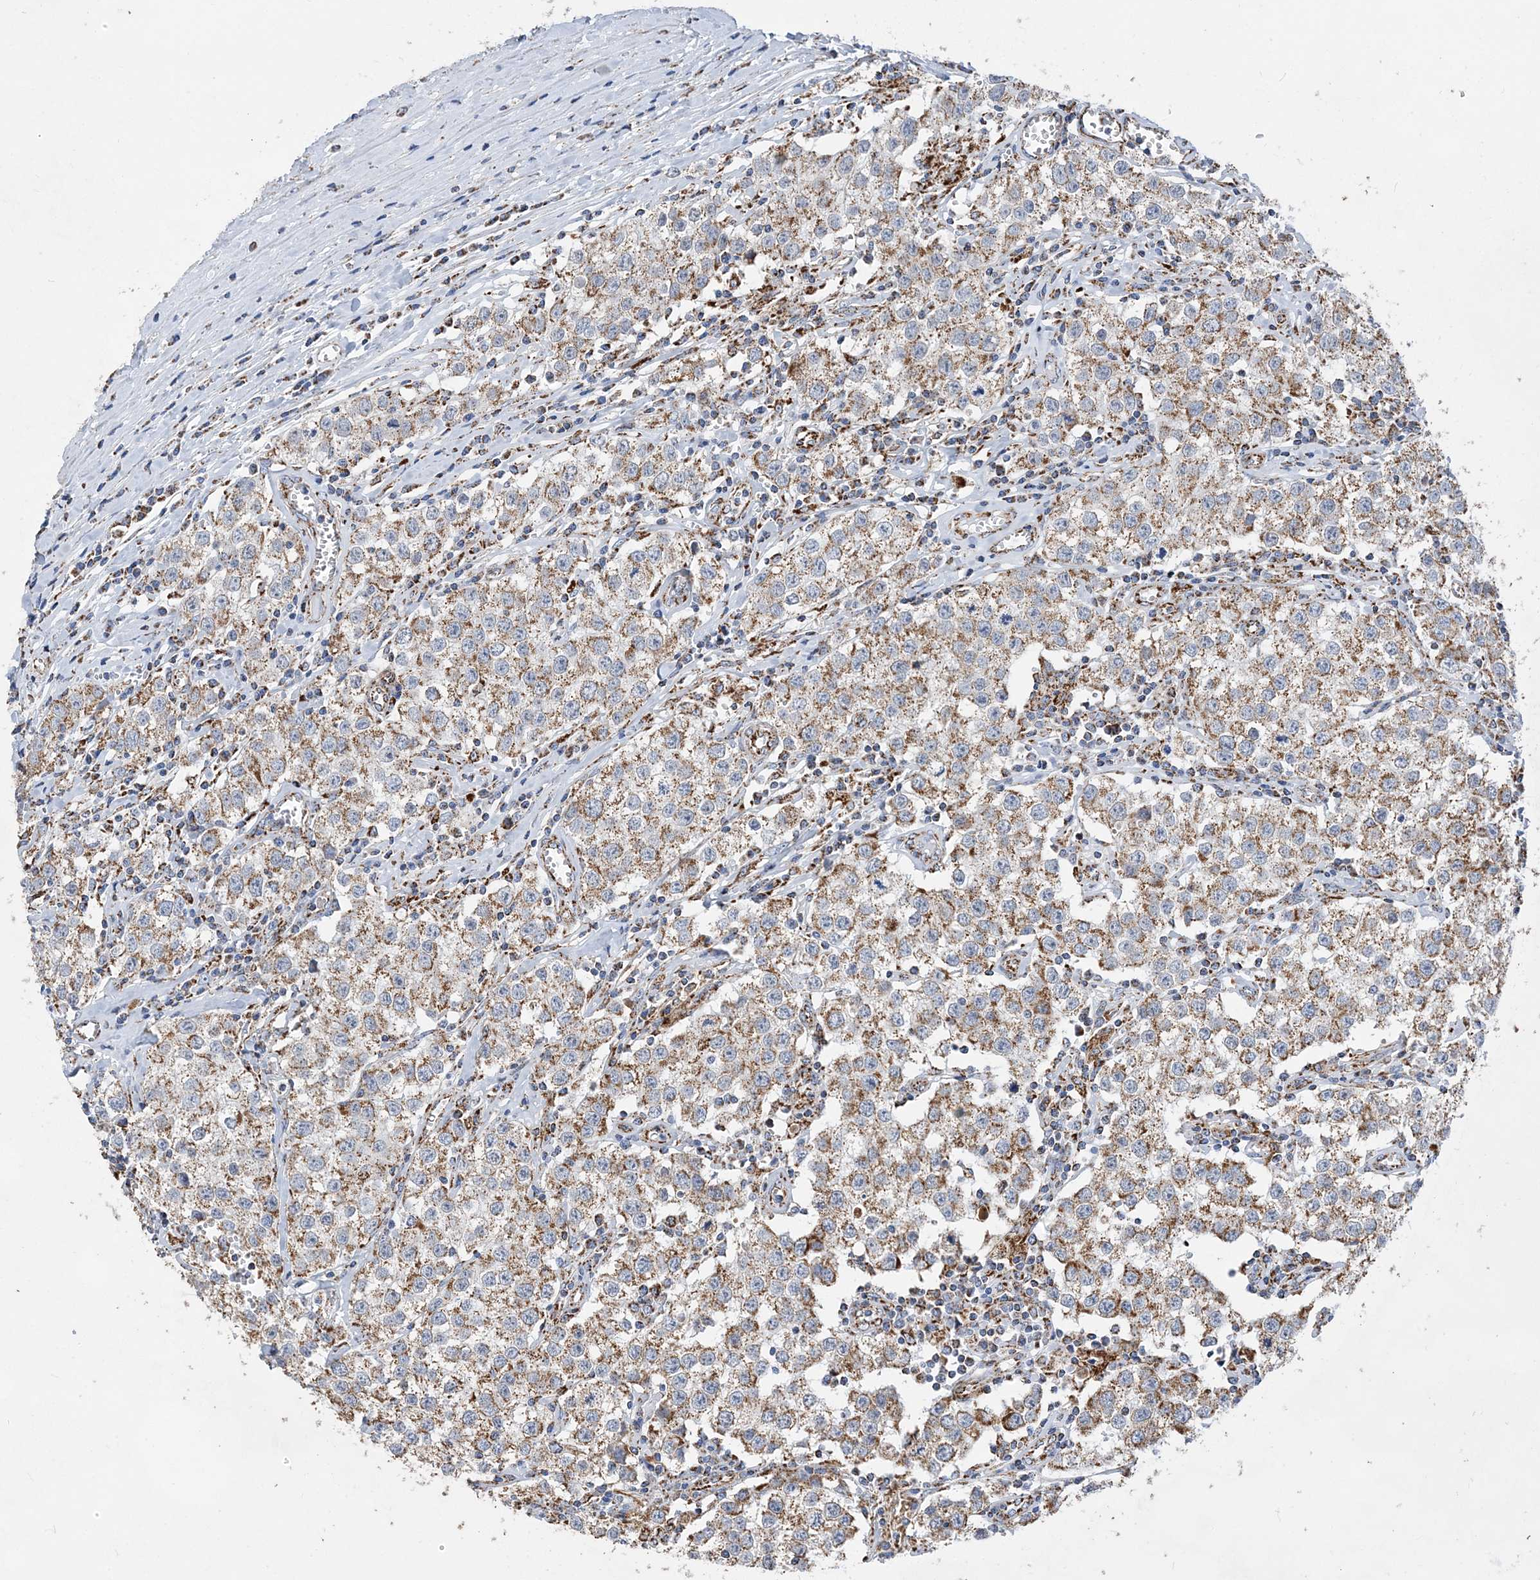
{"staining": {"intensity": "moderate", "quantity": ">75%", "location": "cytoplasmic/membranous"}, "tissue": "testis cancer", "cell_type": "Tumor cells", "image_type": "cancer", "snomed": [{"axis": "morphology", "description": "Seminoma, NOS"}, {"axis": "morphology", "description": "Carcinoma, Embryonal, NOS"}, {"axis": "topography", "description": "Testis"}], "caption": "DAB (3,3'-diaminobenzidine) immunohistochemical staining of testis cancer demonstrates moderate cytoplasmic/membranous protein expression in about >75% of tumor cells.", "gene": "ACOT9", "patient": {"sex": "male", "age": 43}}